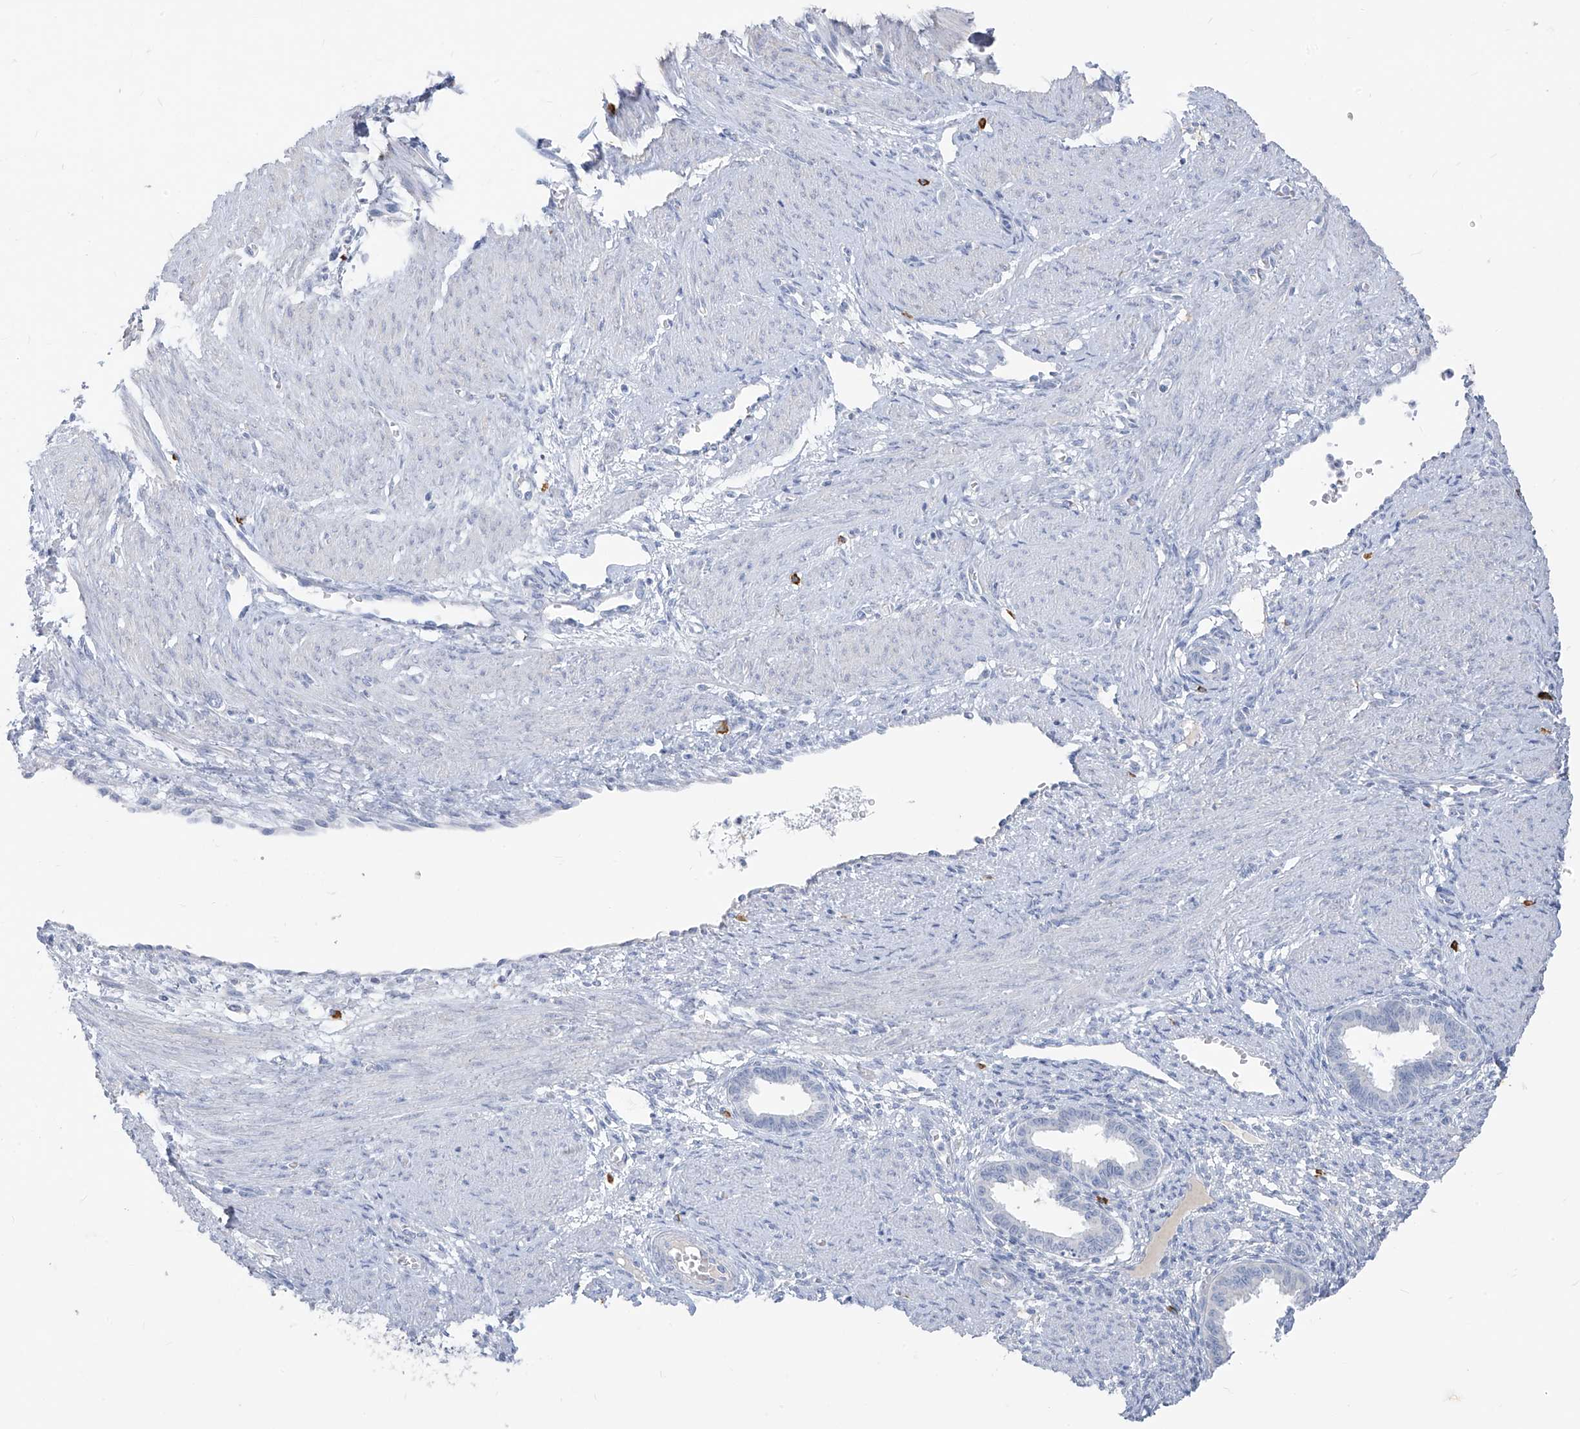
{"staining": {"intensity": "negative", "quantity": "none", "location": "none"}, "tissue": "endometrium", "cell_type": "Cells in endometrial stroma", "image_type": "normal", "snomed": [{"axis": "morphology", "description": "Normal tissue, NOS"}, {"axis": "topography", "description": "Endometrium"}], "caption": "Micrograph shows no significant protein staining in cells in endometrial stroma of normal endometrium. (Stains: DAB IHC with hematoxylin counter stain, Microscopy: brightfield microscopy at high magnification).", "gene": "CX3CR1", "patient": {"sex": "female", "age": 33}}